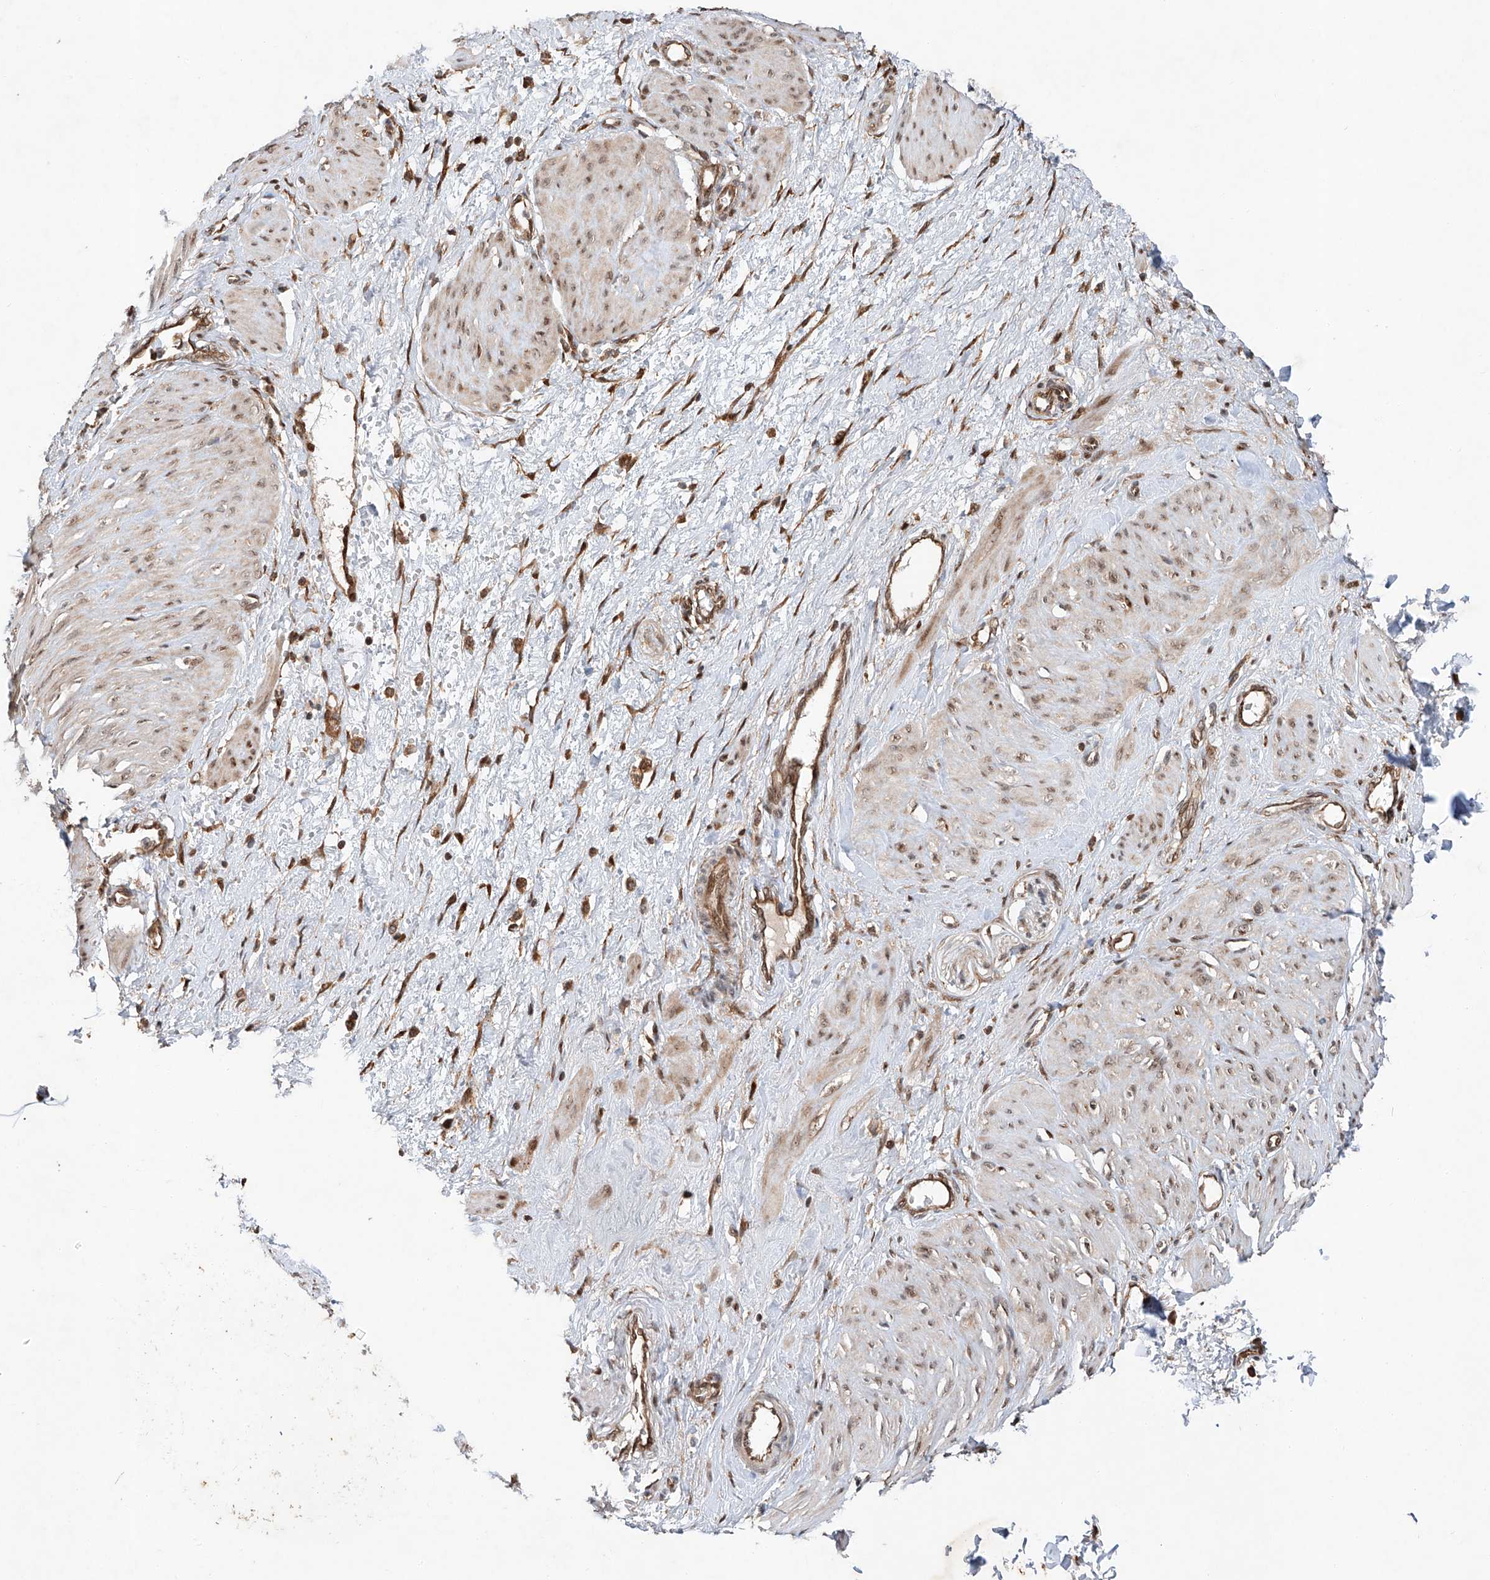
{"staining": {"intensity": "weak", "quantity": "25%-75%", "location": "cytoplasmic/membranous,nuclear"}, "tissue": "smooth muscle", "cell_type": "Smooth muscle cells", "image_type": "normal", "snomed": [{"axis": "morphology", "description": "Normal tissue, NOS"}, {"axis": "topography", "description": "Endometrium"}], "caption": "Brown immunohistochemical staining in benign human smooth muscle exhibits weak cytoplasmic/membranous,nuclear positivity in approximately 25%-75% of smooth muscle cells.", "gene": "ZFP28", "patient": {"sex": "female", "age": 33}}